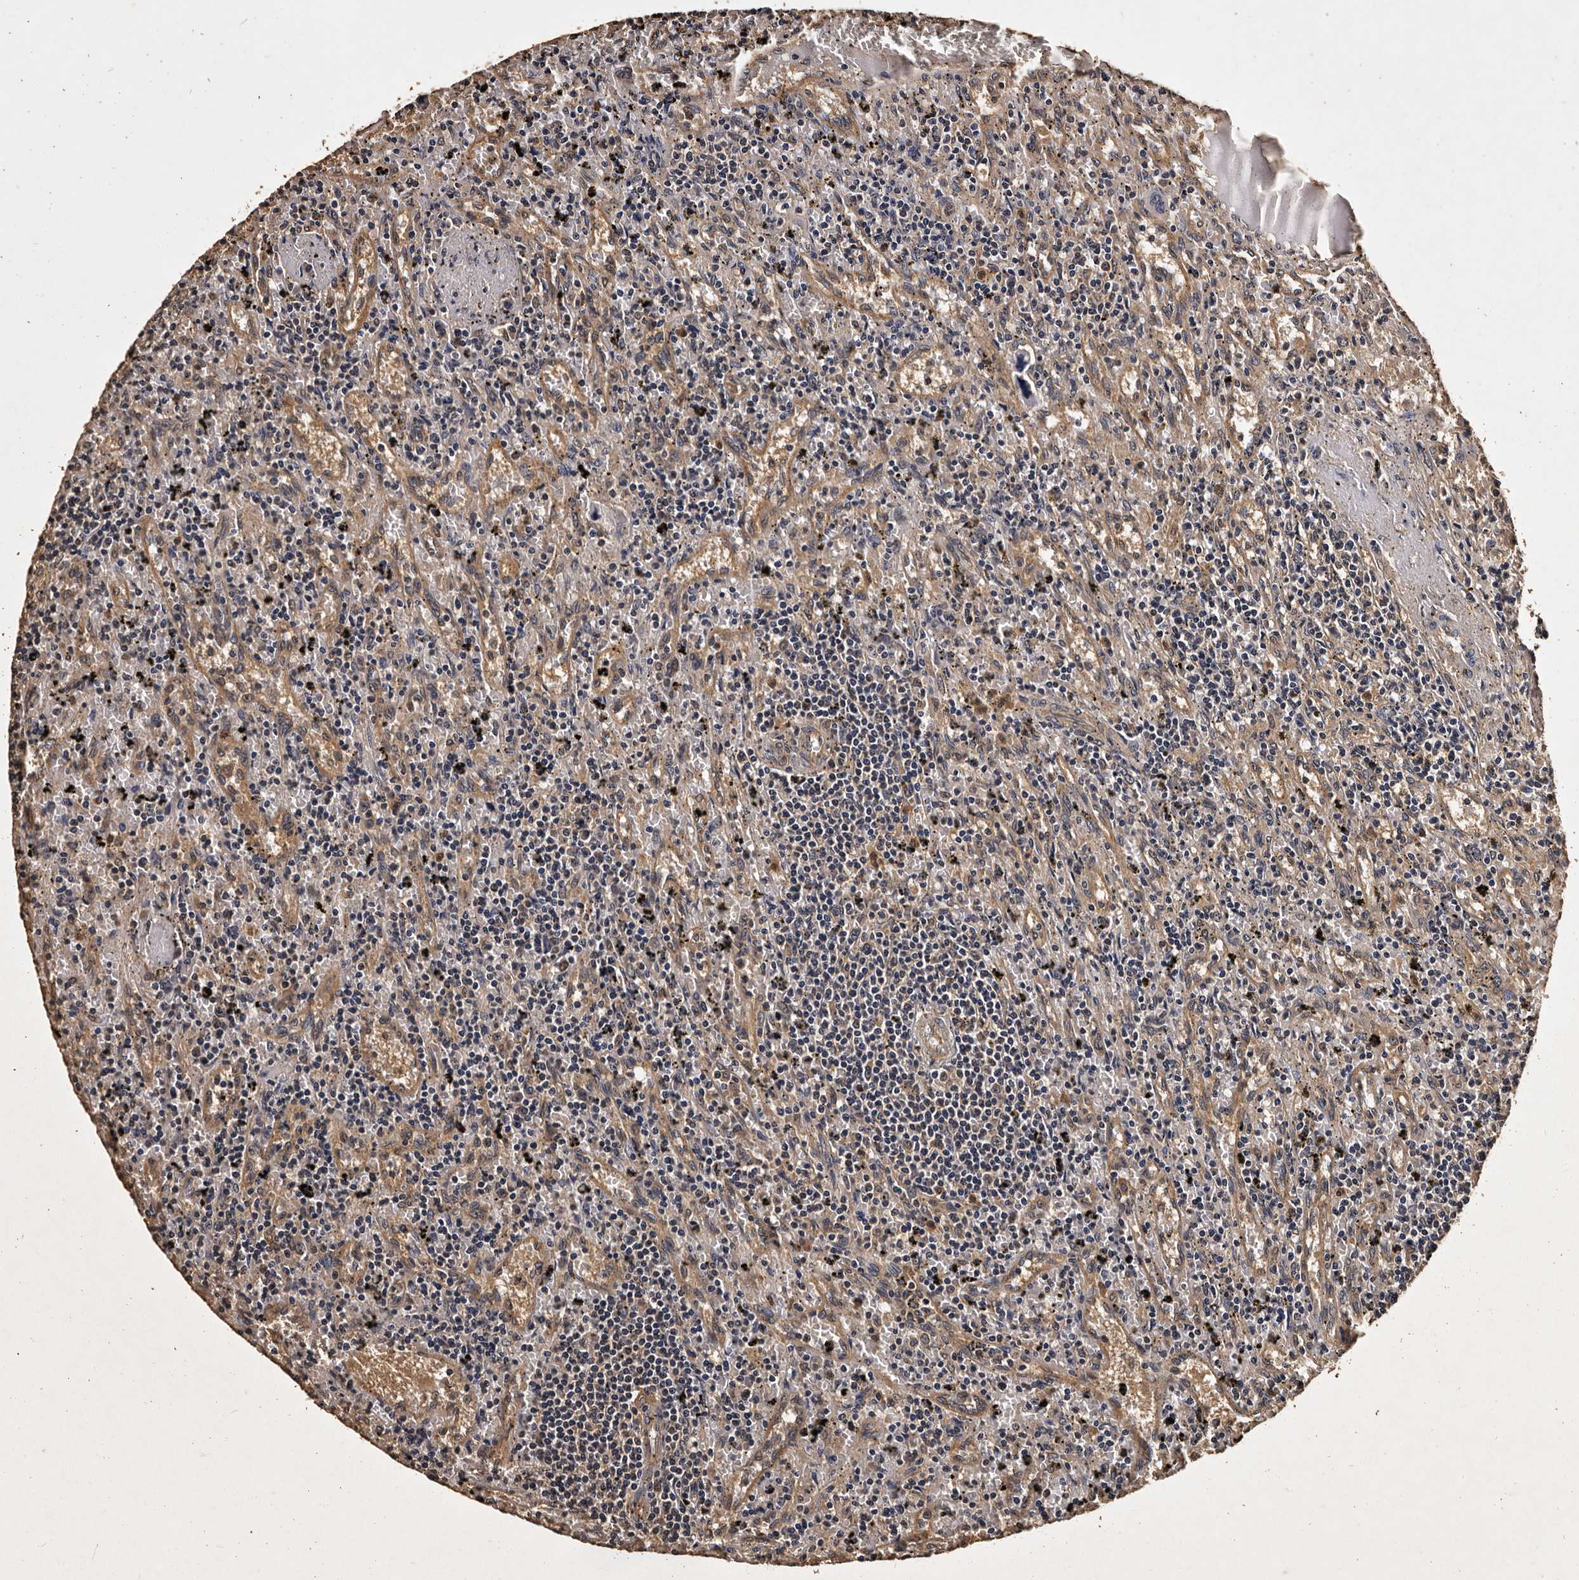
{"staining": {"intensity": "negative", "quantity": "none", "location": "none"}, "tissue": "lymphoma", "cell_type": "Tumor cells", "image_type": "cancer", "snomed": [{"axis": "morphology", "description": "Malignant lymphoma, non-Hodgkin's type, Low grade"}, {"axis": "topography", "description": "Spleen"}], "caption": "The immunohistochemistry (IHC) micrograph has no significant positivity in tumor cells of low-grade malignant lymphoma, non-Hodgkin's type tissue.", "gene": "PARS2", "patient": {"sex": "male", "age": 76}}